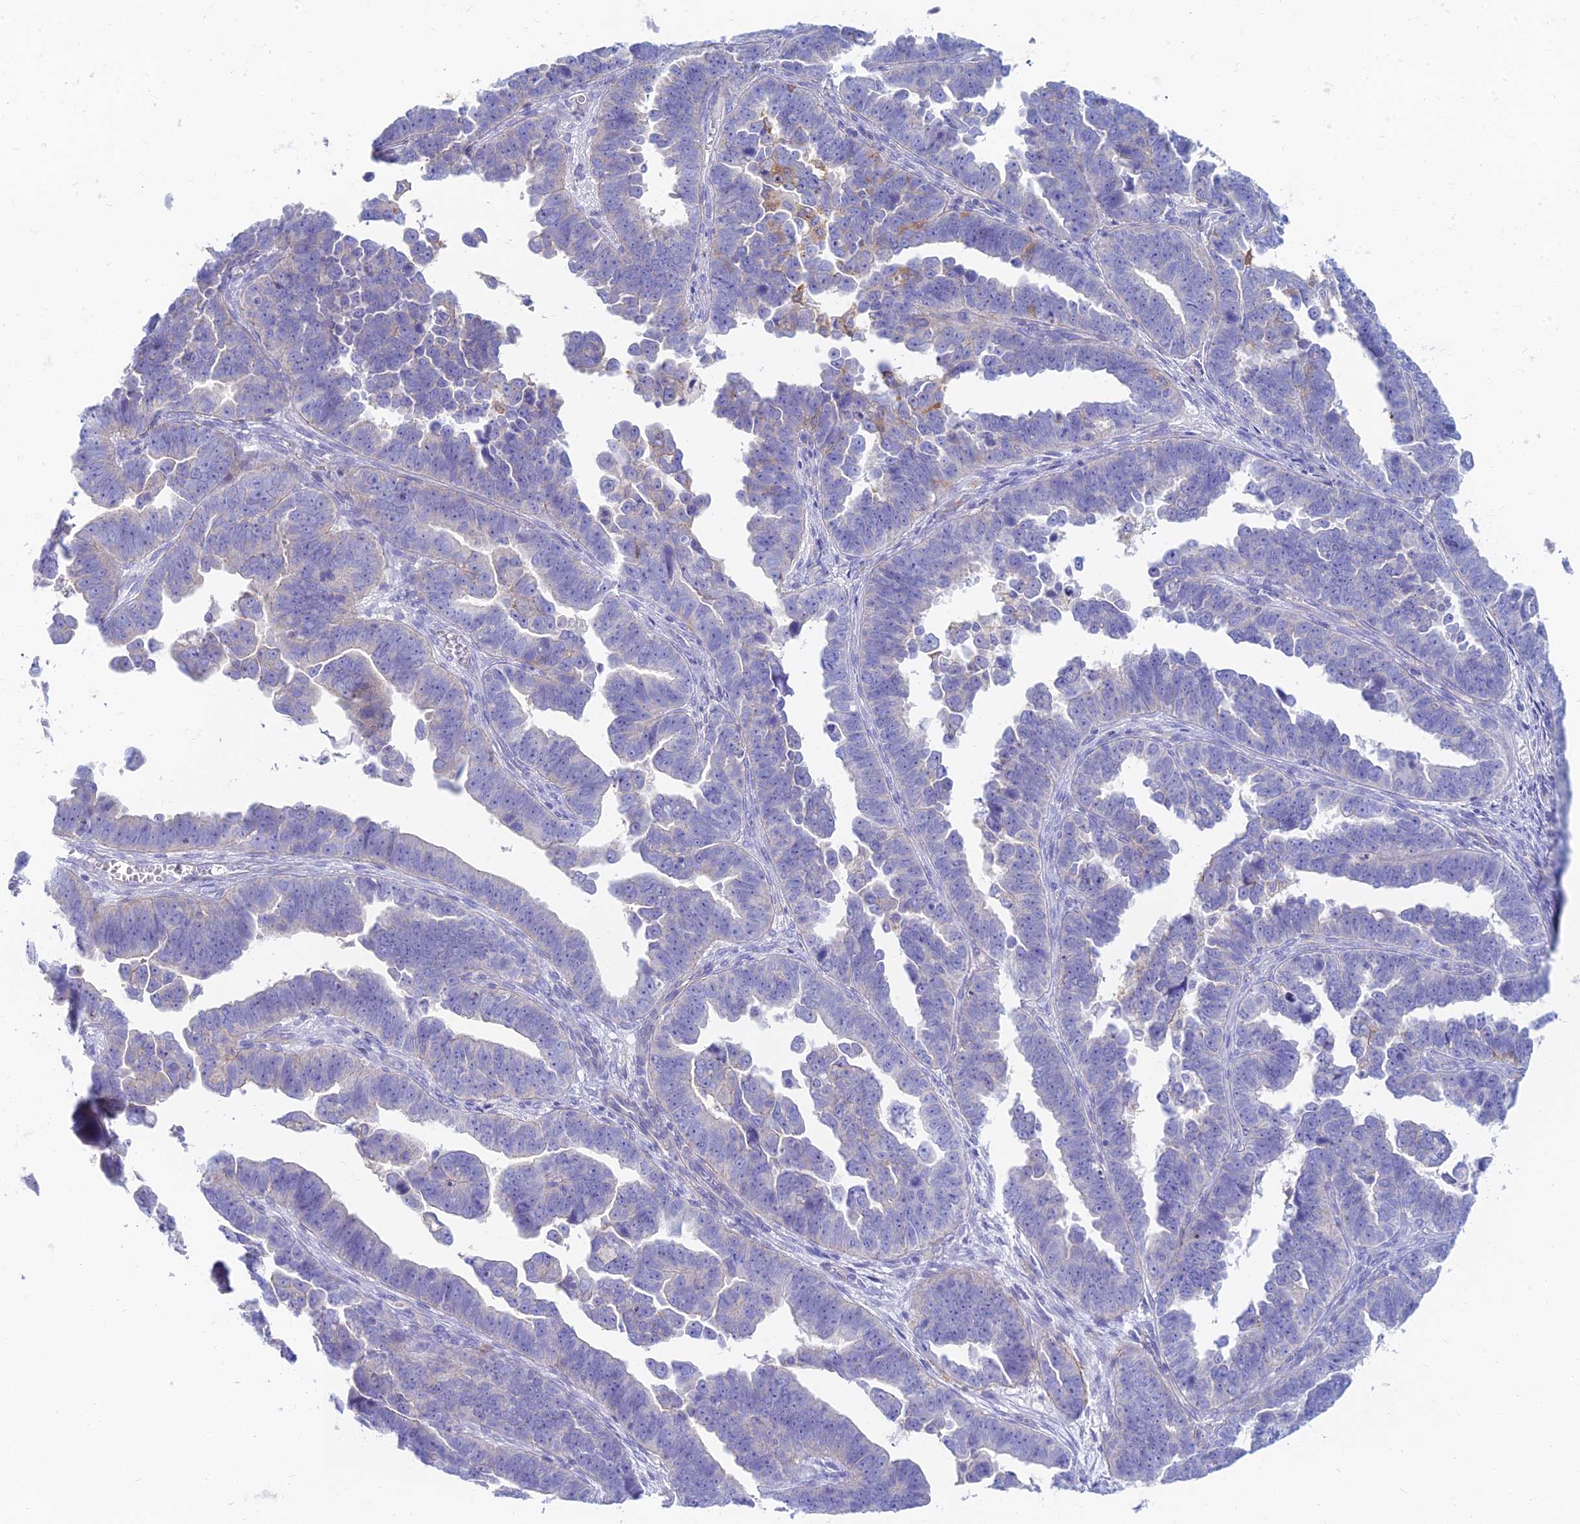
{"staining": {"intensity": "negative", "quantity": "none", "location": "none"}, "tissue": "endometrial cancer", "cell_type": "Tumor cells", "image_type": "cancer", "snomed": [{"axis": "morphology", "description": "Adenocarcinoma, NOS"}, {"axis": "topography", "description": "Endometrium"}], "caption": "Human endometrial cancer (adenocarcinoma) stained for a protein using immunohistochemistry reveals no expression in tumor cells.", "gene": "STRN4", "patient": {"sex": "female", "age": 75}}